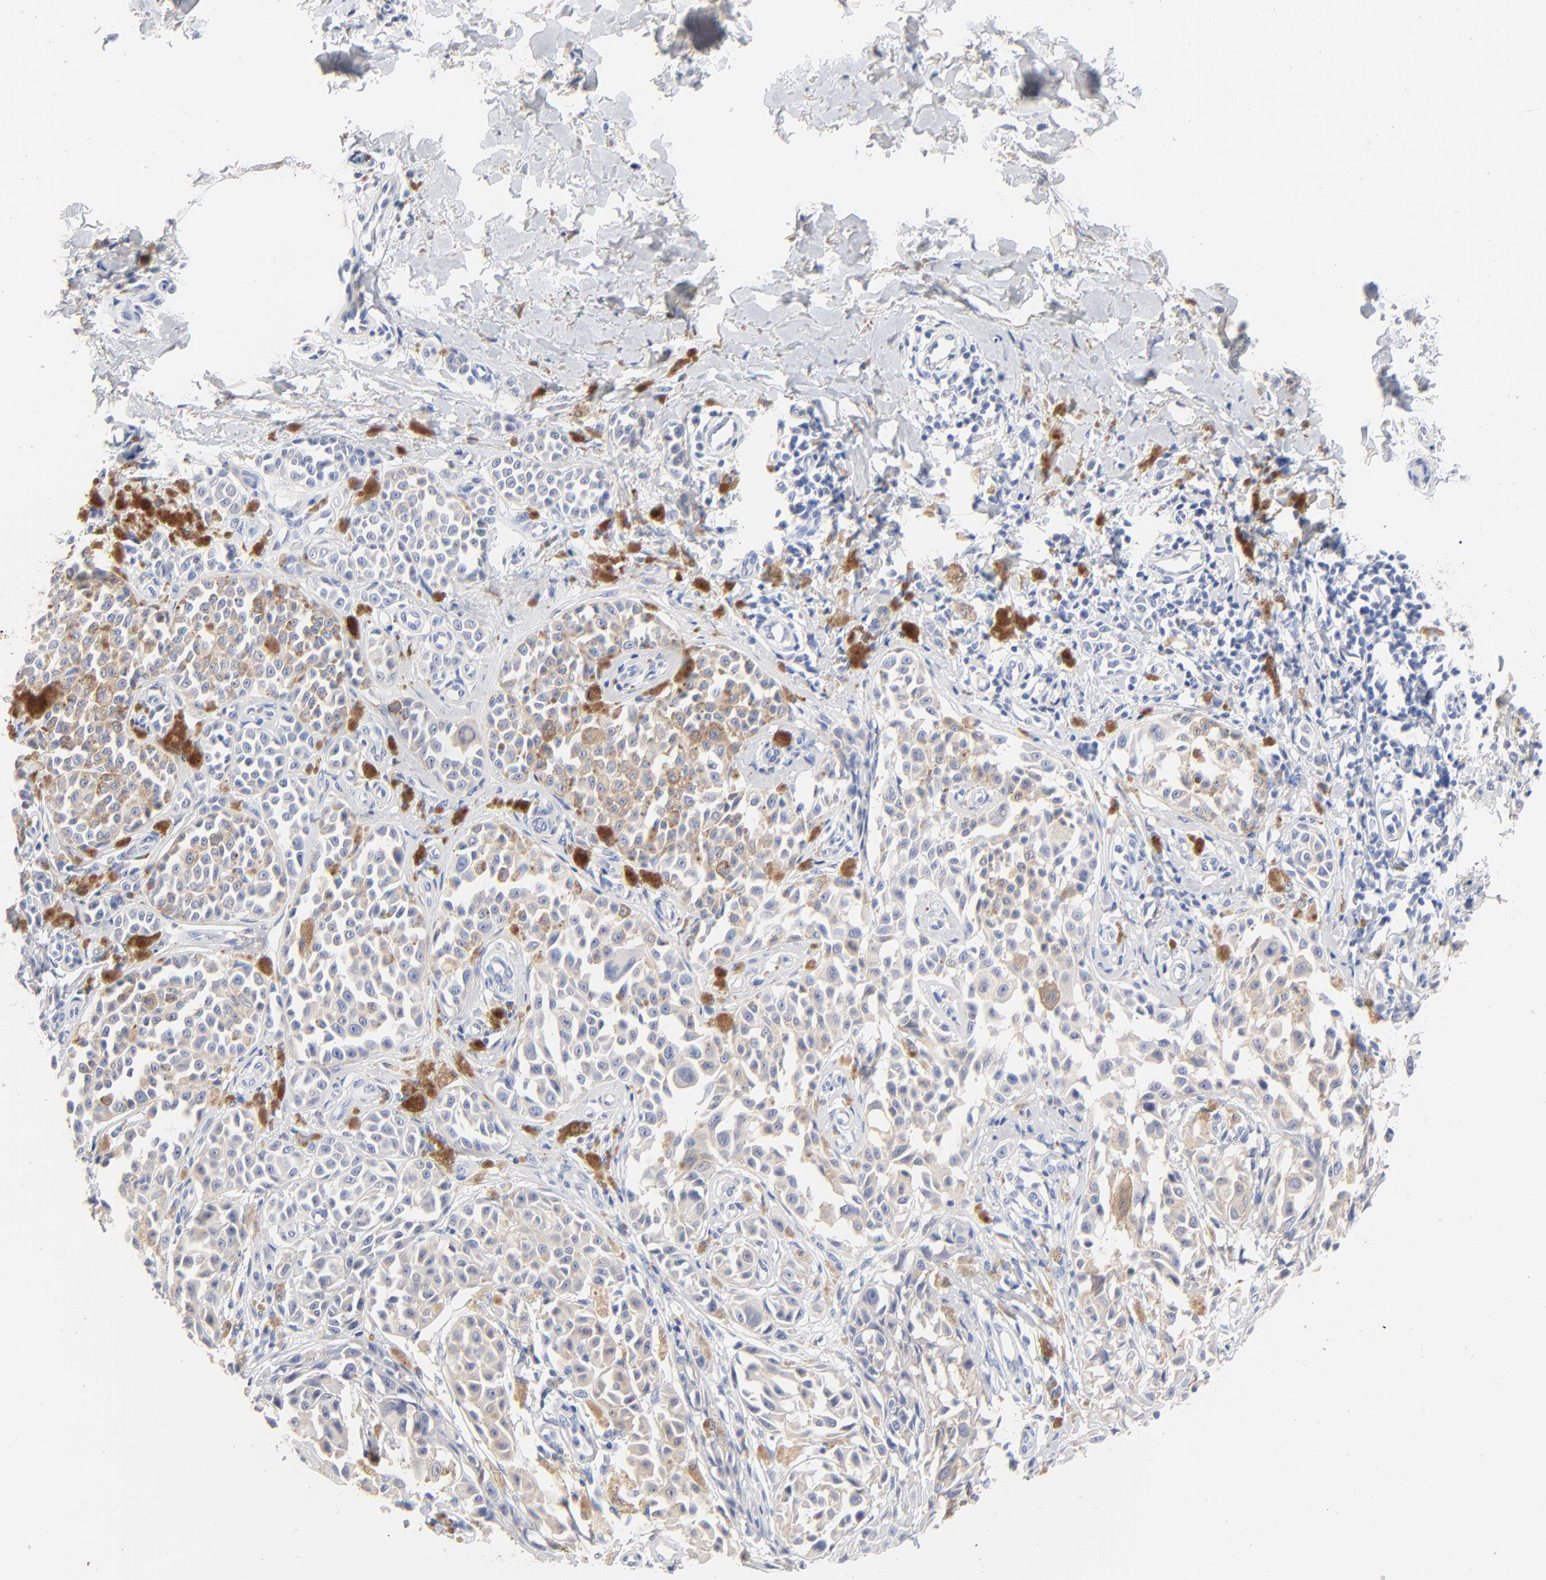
{"staining": {"intensity": "weak", "quantity": "25%-75%", "location": "cytoplasmic/membranous"}, "tissue": "melanoma", "cell_type": "Tumor cells", "image_type": "cancer", "snomed": [{"axis": "morphology", "description": "Malignant melanoma, NOS"}, {"axis": "topography", "description": "Skin"}], "caption": "An immunohistochemistry photomicrograph of neoplastic tissue is shown. Protein staining in brown labels weak cytoplasmic/membranous positivity in malignant melanoma within tumor cells.", "gene": "CPS1", "patient": {"sex": "female", "age": 38}}